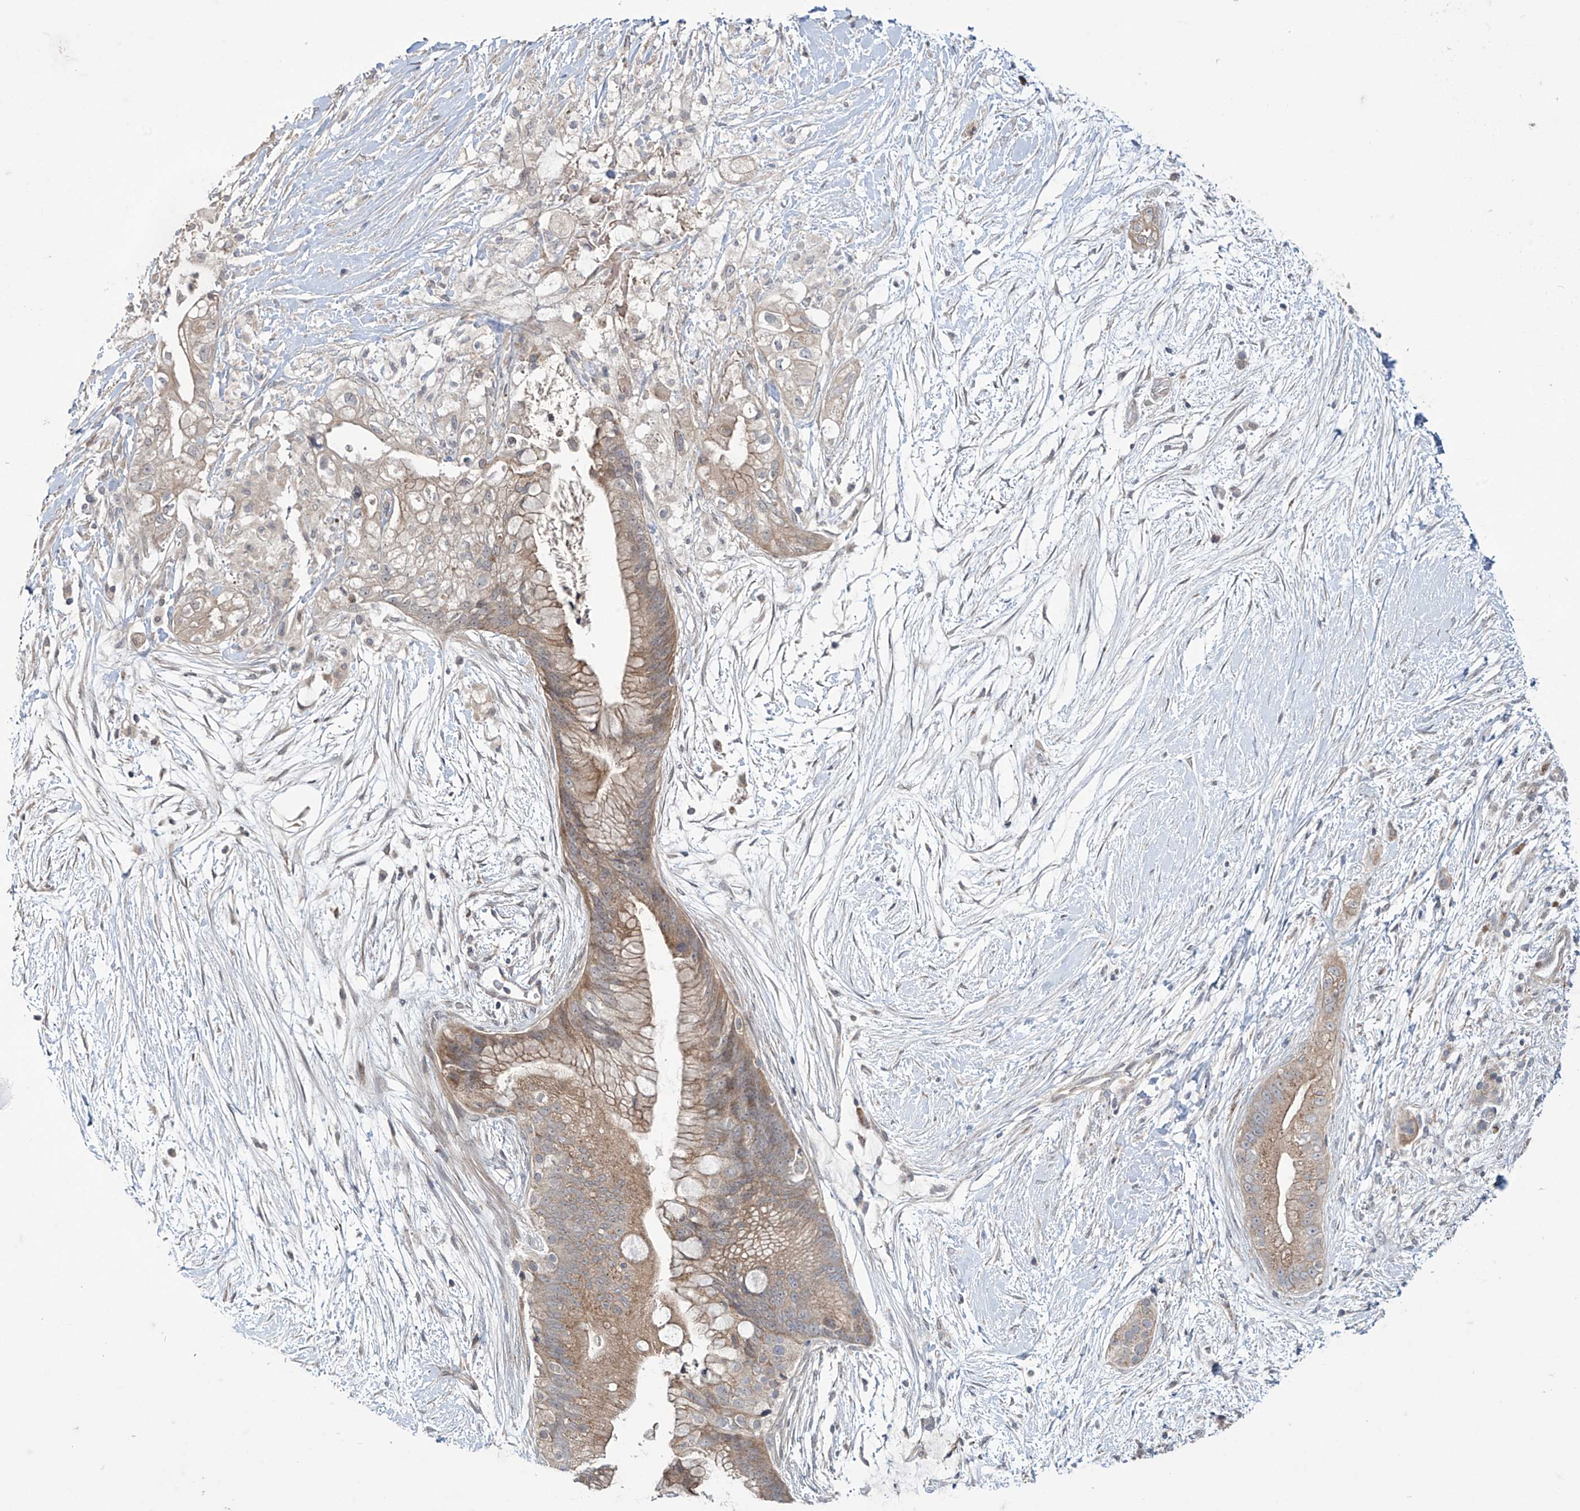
{"staining": {"intensity": "moderate", "quantity": ">75%", "location": "cytoplasmic/membranous"}, "tissue": "pancreatic cancer", "cell_type": "Tumor cells", "image_type": "cancer", "snomed": [{"axis": "morphology", "description": "Adenocarcinoma, NOS"}, {"axis": "topography", "description": "Pancreas"}], "caption": "Adenocarcinoma (pancreatic) stained with DAB immunohistochemistry (IHC) reveals medium levels of moderate cytoplasmic/membranous staining in about >75% of tumor cells.", "gene": "TRIM60", "patient": {"sex": "male", "age": 53}}